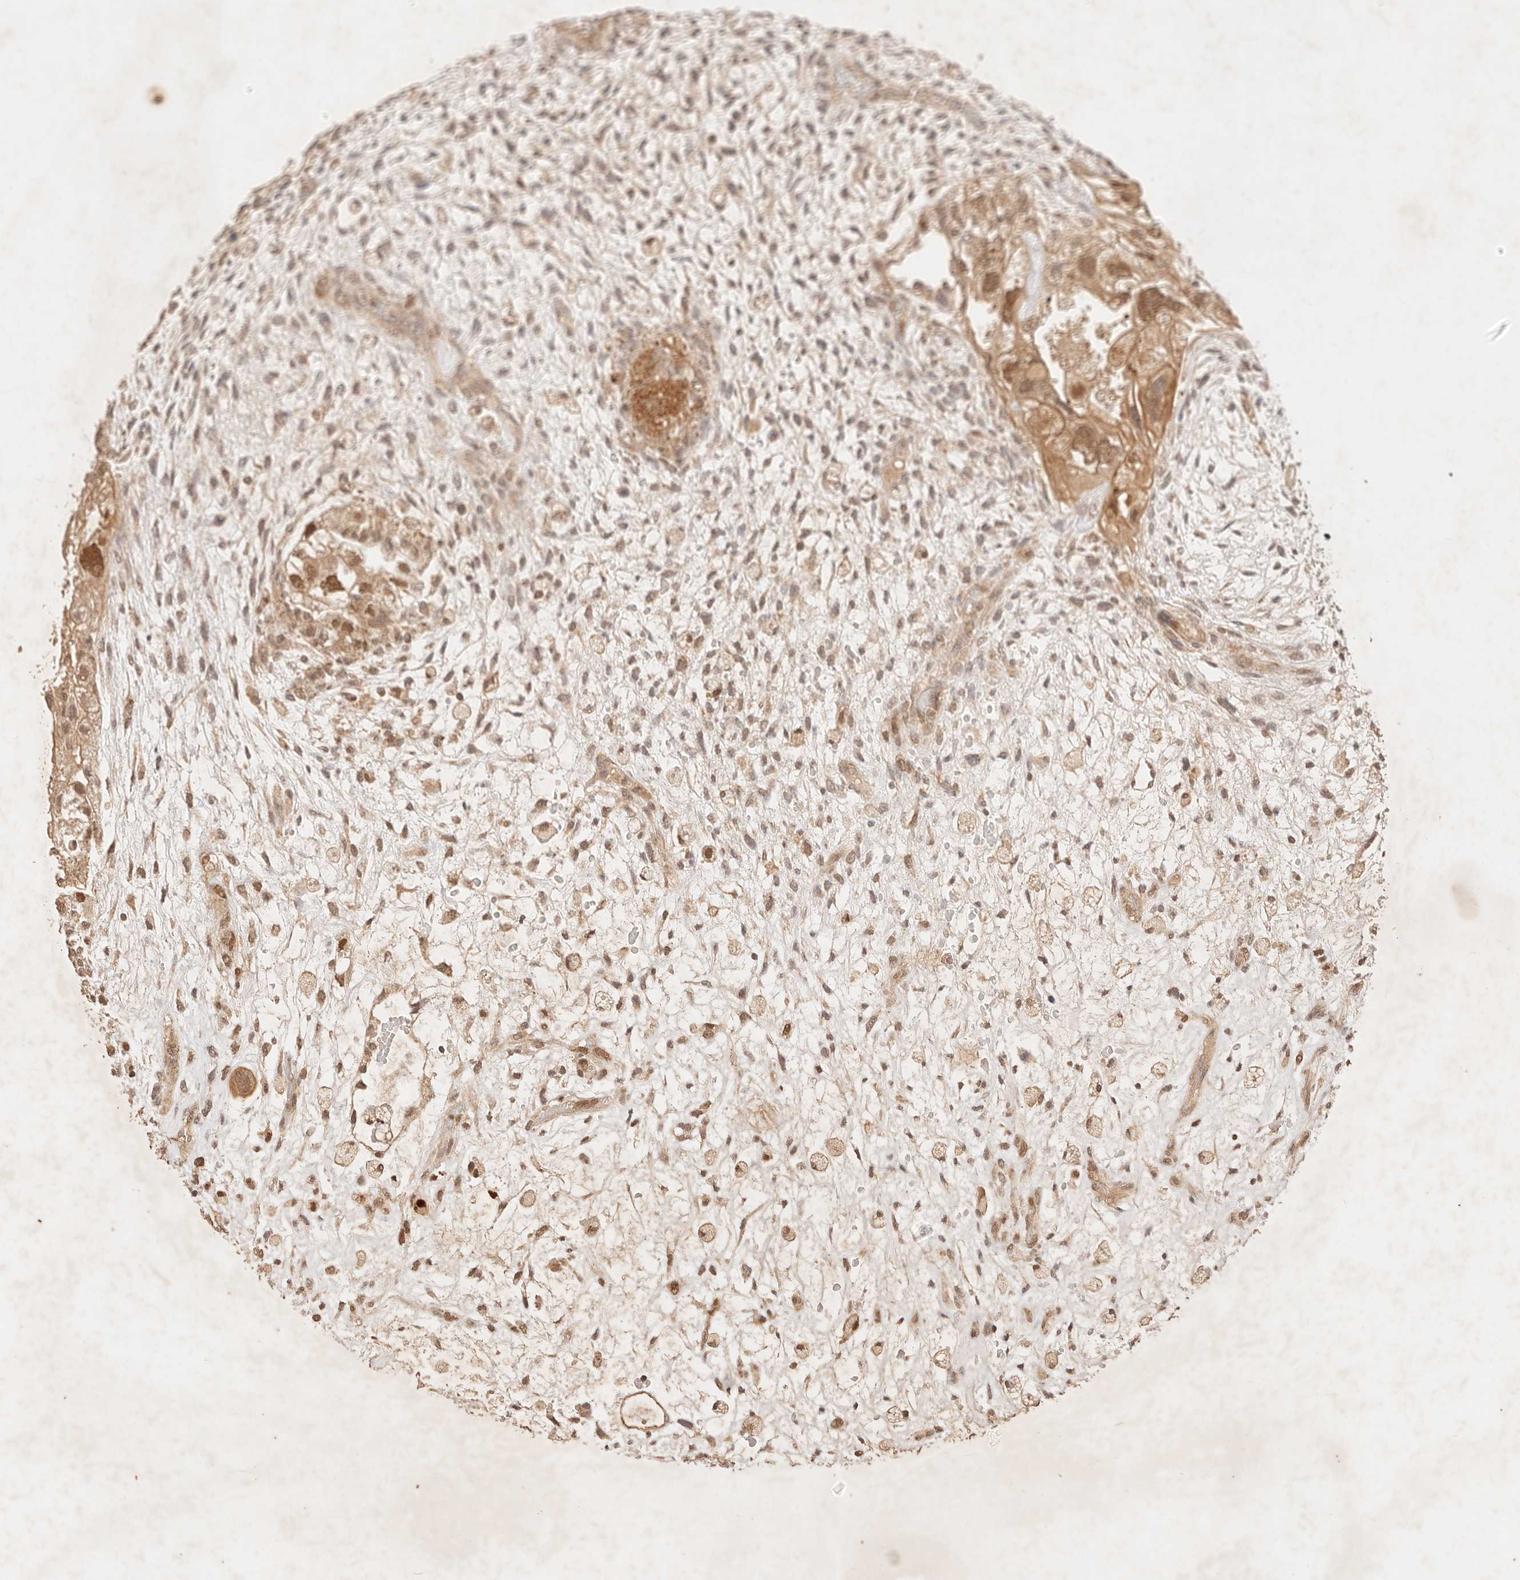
{"staining": {"intensity": "moderate", "quantity": ">75%", "location": "cytoplasmic/membranous,nuclear"}, "tissue": "testis cancer", "cell_type": "Tumor cells", "image_type": "cancer", "snomed": [{"axis": "morphology", "description": "Carcinoma, Embryonal, NOS"}, {"axis": "topography", "description": "Testis"}], "caption": "Embryonal carcinoma (testis) stained with a brown dye demonstrates moderate cytoplasmic/membranous and nuclear positive expression in about >75% of tumor cells.", "gene": "TRIM11", "patient": {"sex": "male", "age": 36}}